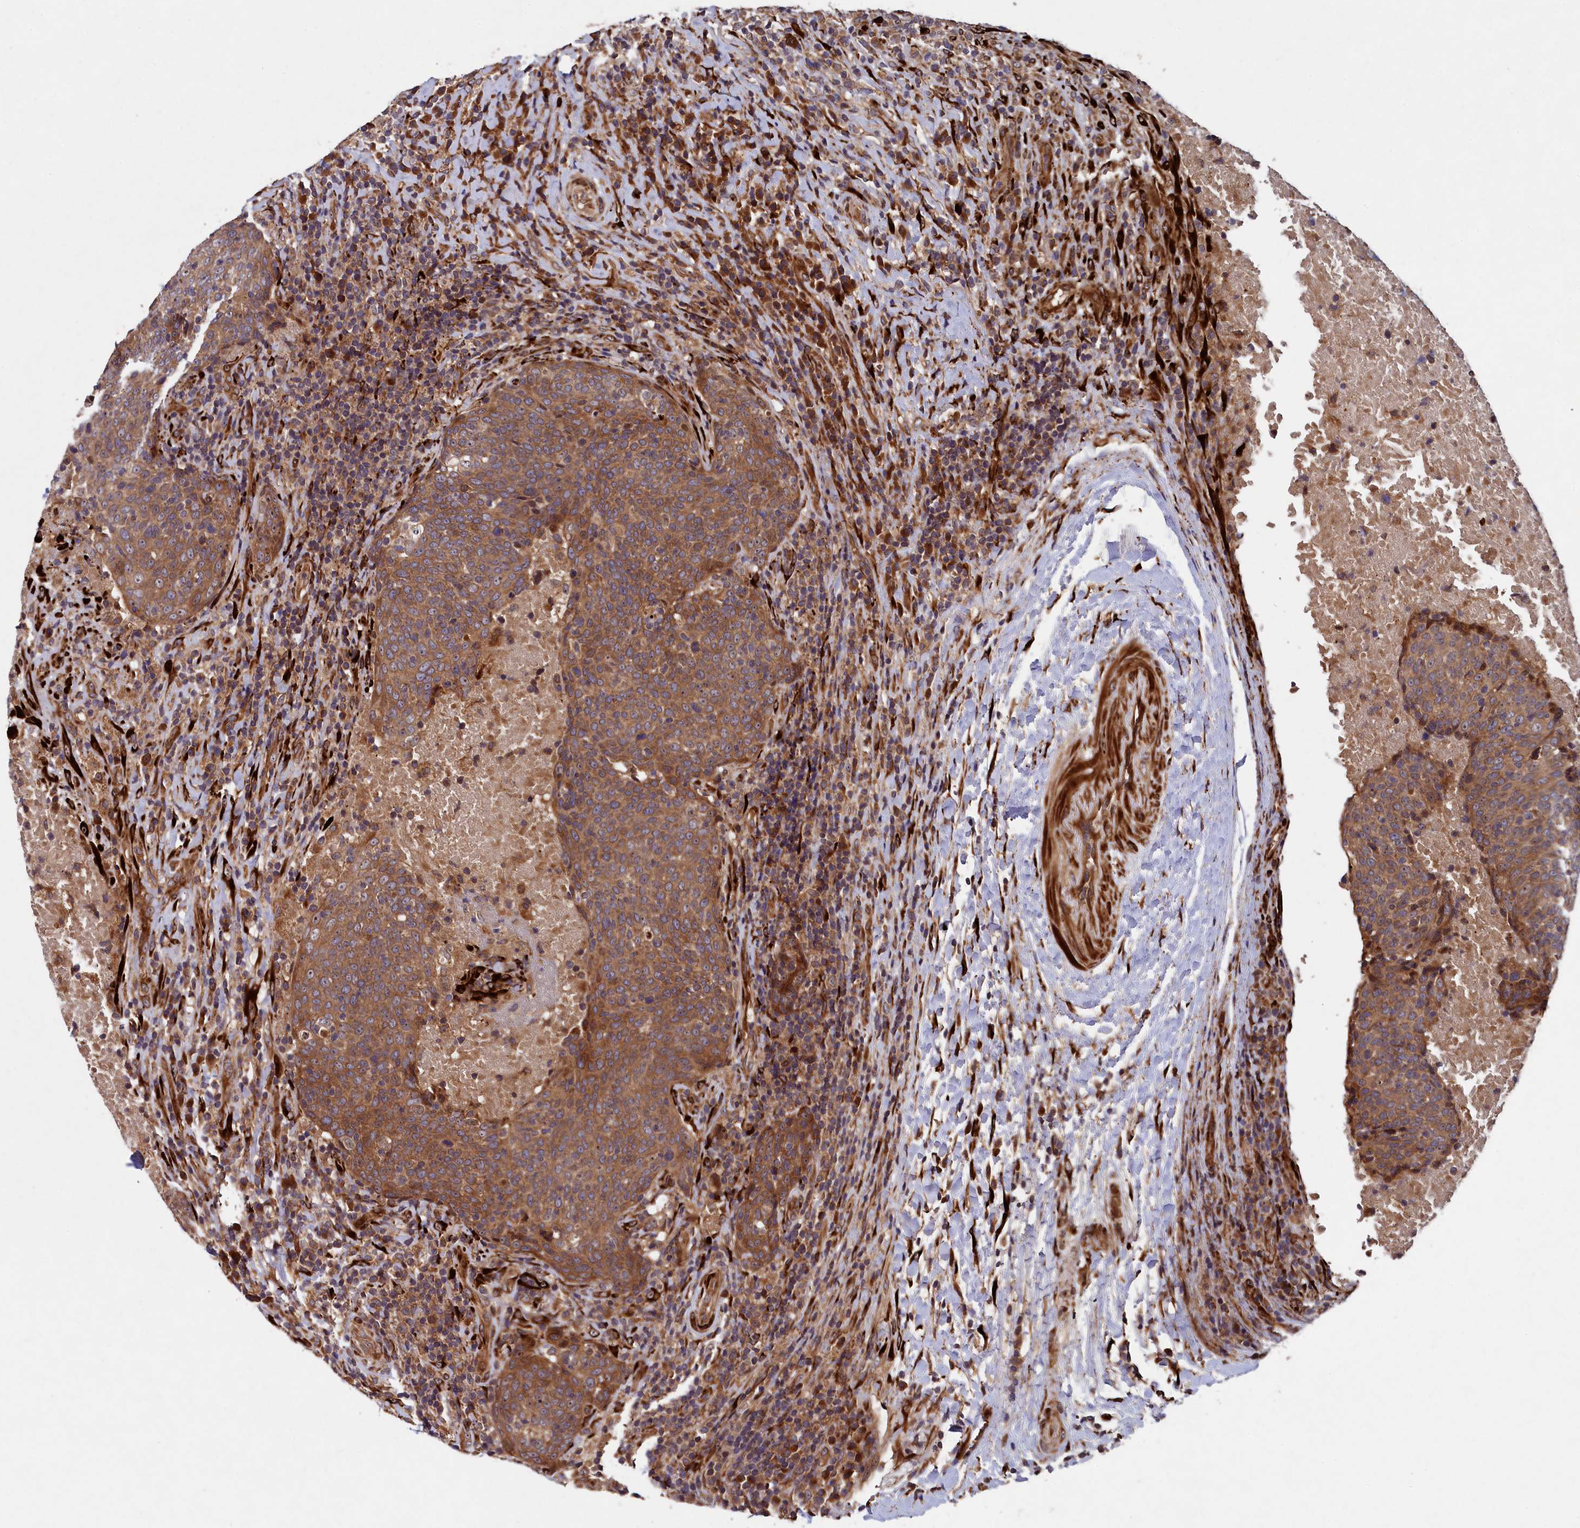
{"staining": {"intensity": "moderate", "quantity": ">75%", "location": "cytoplasmic/membranous"}, "tissue": "head and neck cancer", "cell_type": "Tumor cells", "image_type": "cancer", "snomed": [{"axis": "morphology", "description": "Squamous cell carcinoma, NOS"}, {"axis": "morphology", "description": "Squamous cell carcinoma, metastatic, NOS"}, {"axis": "topography", "description": "Lymph node"}, {"axis": "topography", "description": "Head-Neck"}], "caption": "Metastatic squamous cell carcinoma (head and neck) stained with a protein marker displays moderate staining in tumor cells.", "gene": "ARRDC4", "patient": {"sex": "male", "age": 62}}